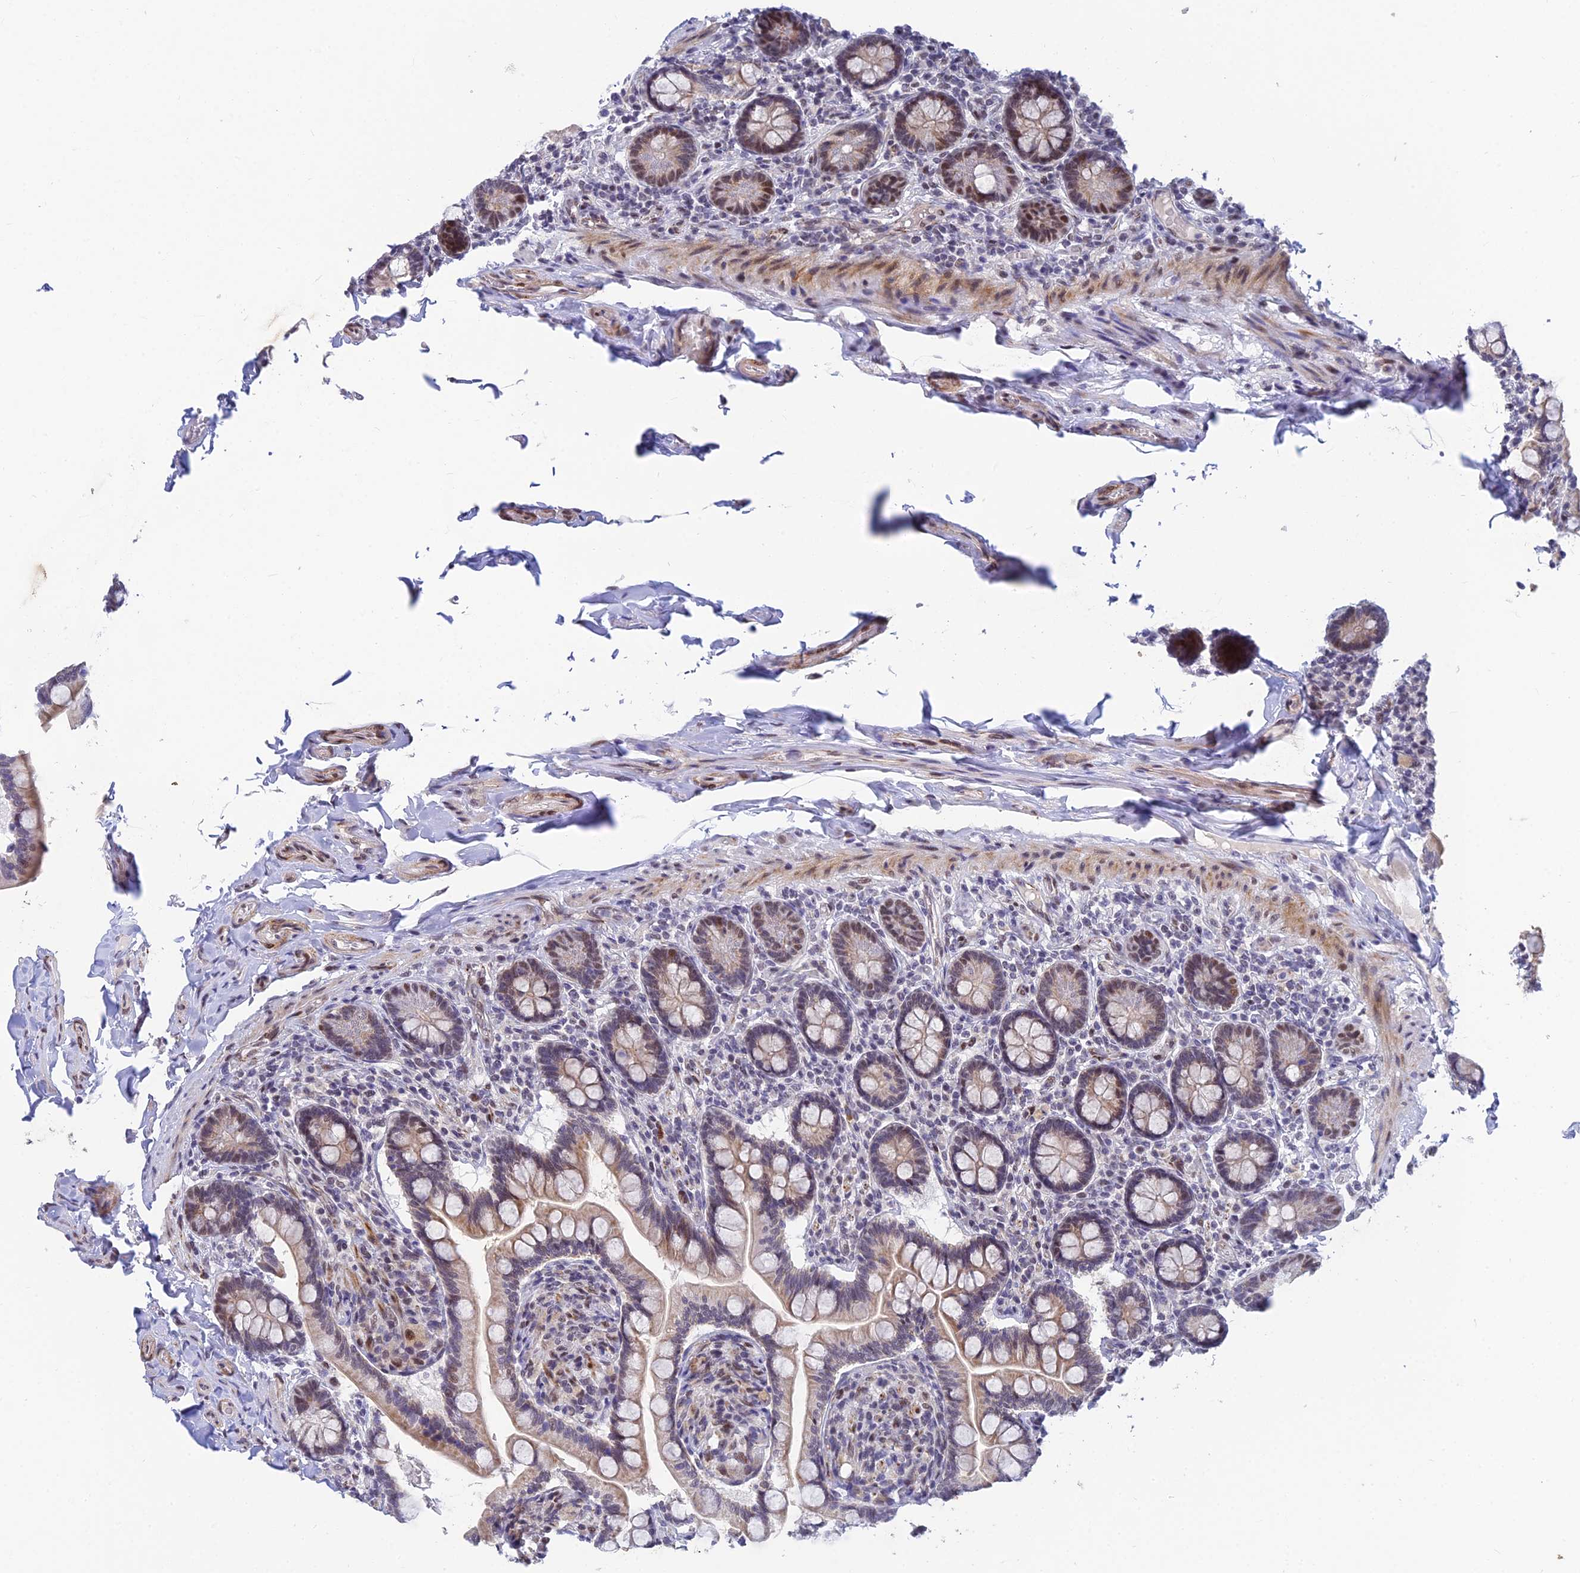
{"staining": {"intensity": "moderate", "quantity": "25%-75%", "location": "cytoplasmic/membranous,nuclear"}, "tissue": "small intestine", "cell_type": "Glandular cells", "image_type": "normal", "snomed": [{"axis": "morphology", "description": "Normal tissue, NOS"}, {"axis": "topography", "description": "Small intestine"}], "caption": "High-magnification brightfield microscopy of unremarkable small intestine stained with DAB (brown) and counterstained with hematoxylin (blue). glandular cells exhibit moderate cytoplasmic/membranous,nuclear expression is seen in about25%-75% of cells.", "gene": "CLK4", "patient": {"sex": "female", "age": 64}}